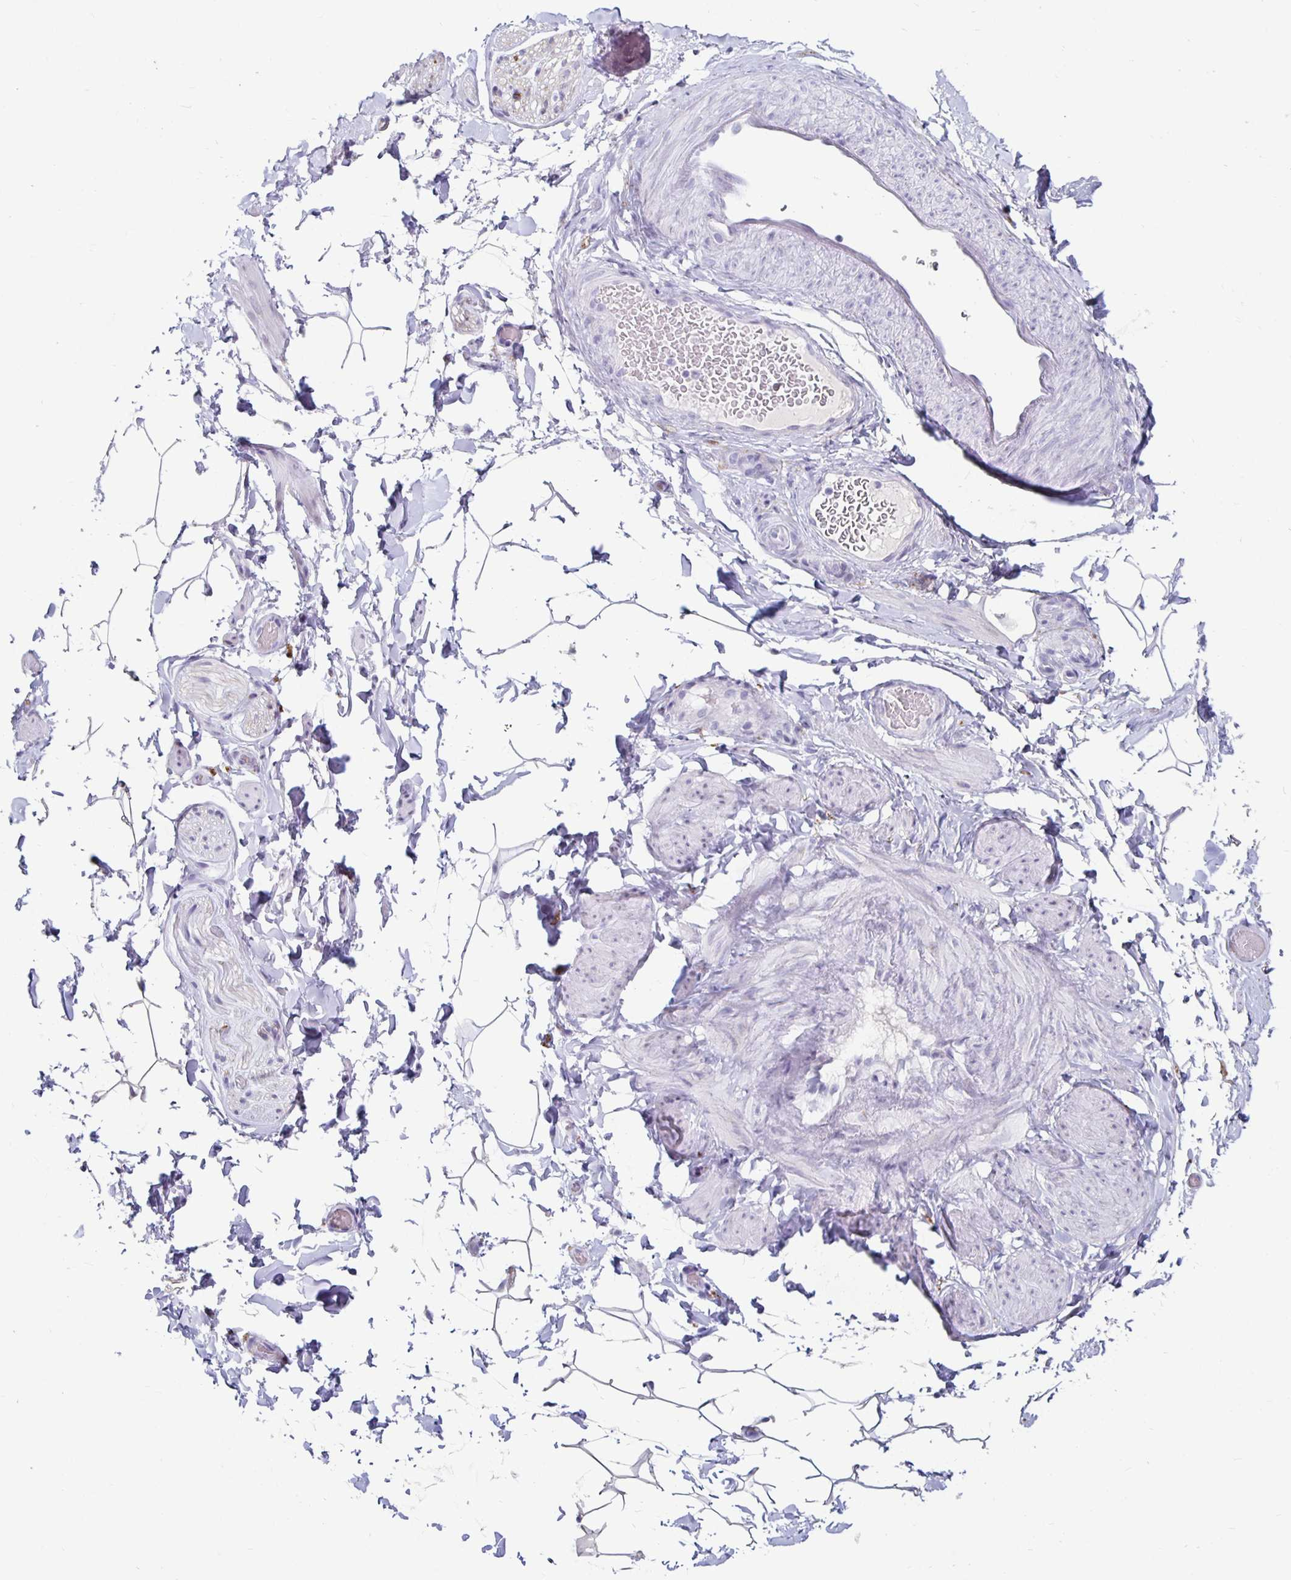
{"staining": {"intensity": "negative", "quantity": "none", "location": "none"}, "tissue": "adipose tissue", "cell_type": "Adipocytes", "image_type": "normal", "snomed": [{"axis": "morphology", "description": "Normal tissue, NOS"}, {"axis": "topography", "description": "Epididymis"}, {"axis": "topography", "description": "Peripheral nerve tissue"}], "caption": "IHC histopathology image of unremarkable adipose tissue: human adipose tissue stained with DAB demonstrates no significant protein staining in adipocytes. Brightfield microscopy of immunohistochemistry stained with DAB (brown) and hematoxylin (blue), captured at high magnification.", "gene": "KCNQ2", "patient": {"sex": "male", "age": 32}}